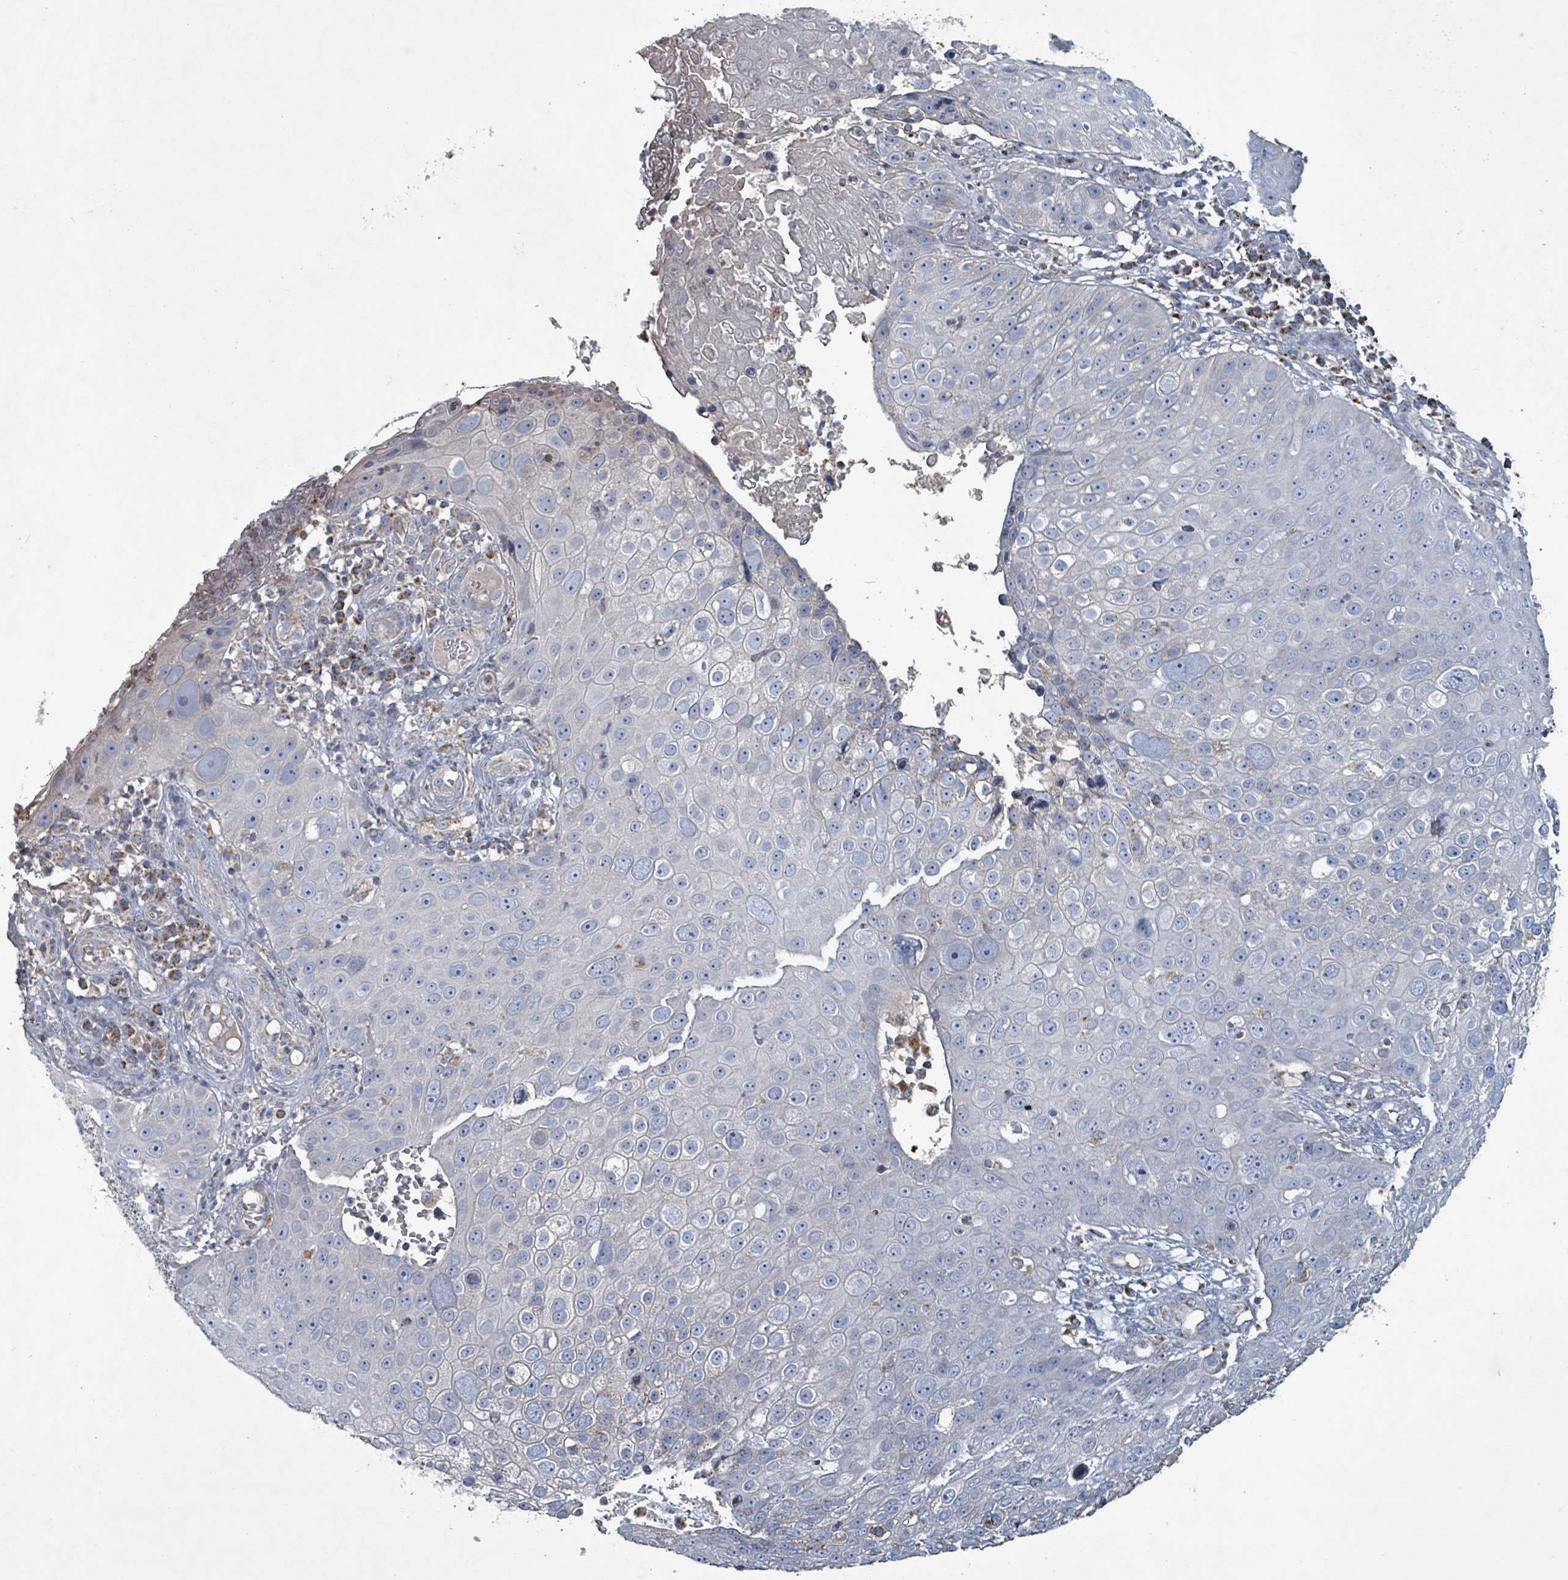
{"staining": {"intensity": "negative", "quantity": "none", "location": "none"}, "tissue": "skin cancer", "cell_type": "Tumor cells", "image_type": "cancer", "snomed": [{"axis": "morphology", "description": "Squamous cell carcinoma, NOS"}, {"axis": "topography", "description": "Skin"}], "caption": "The image displays no significant positivity in tumor cells of skin cancer (squamous cell carcinoma).", "gene": "ABHD18", "patient": {"sex": "male", "age": 71}}